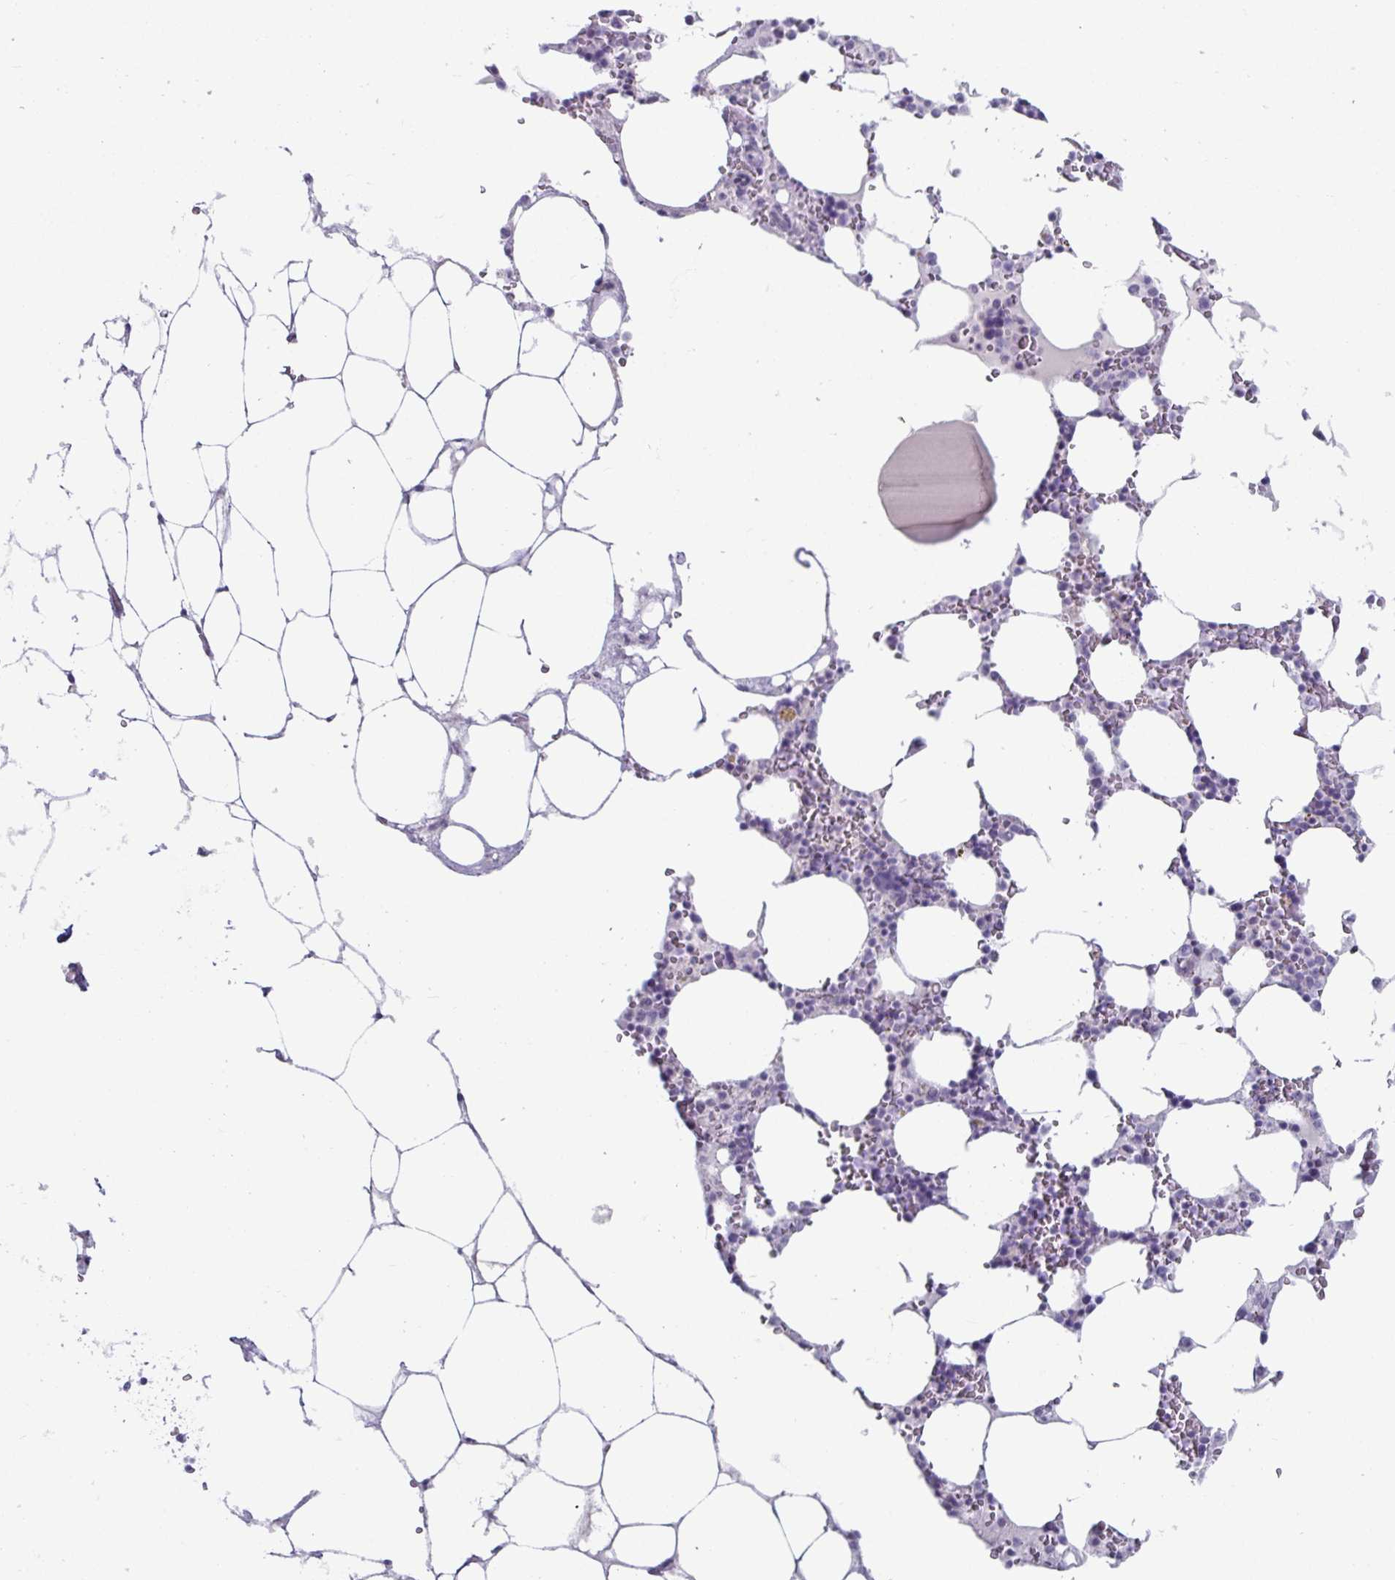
{"staining": {"intensity": "negative", "quantity": "none", "location": "none"}, "tissue": "bone marrow", "cell_type": "Hematopoietic cells", "image_type": "normal", "snomed": [{"axis": "morphology", "description": "Normal tissue, NOS"}, {"axis": "topography", "description": "Bone marrow"}], "caption": "IHC photomicrograph of benign human bone marrow stained for a protein (brown), which shows no positivity in hematopoietic cells.", "gene": "VSIG10L", "patient": {"sex": "male", "age": 64}}